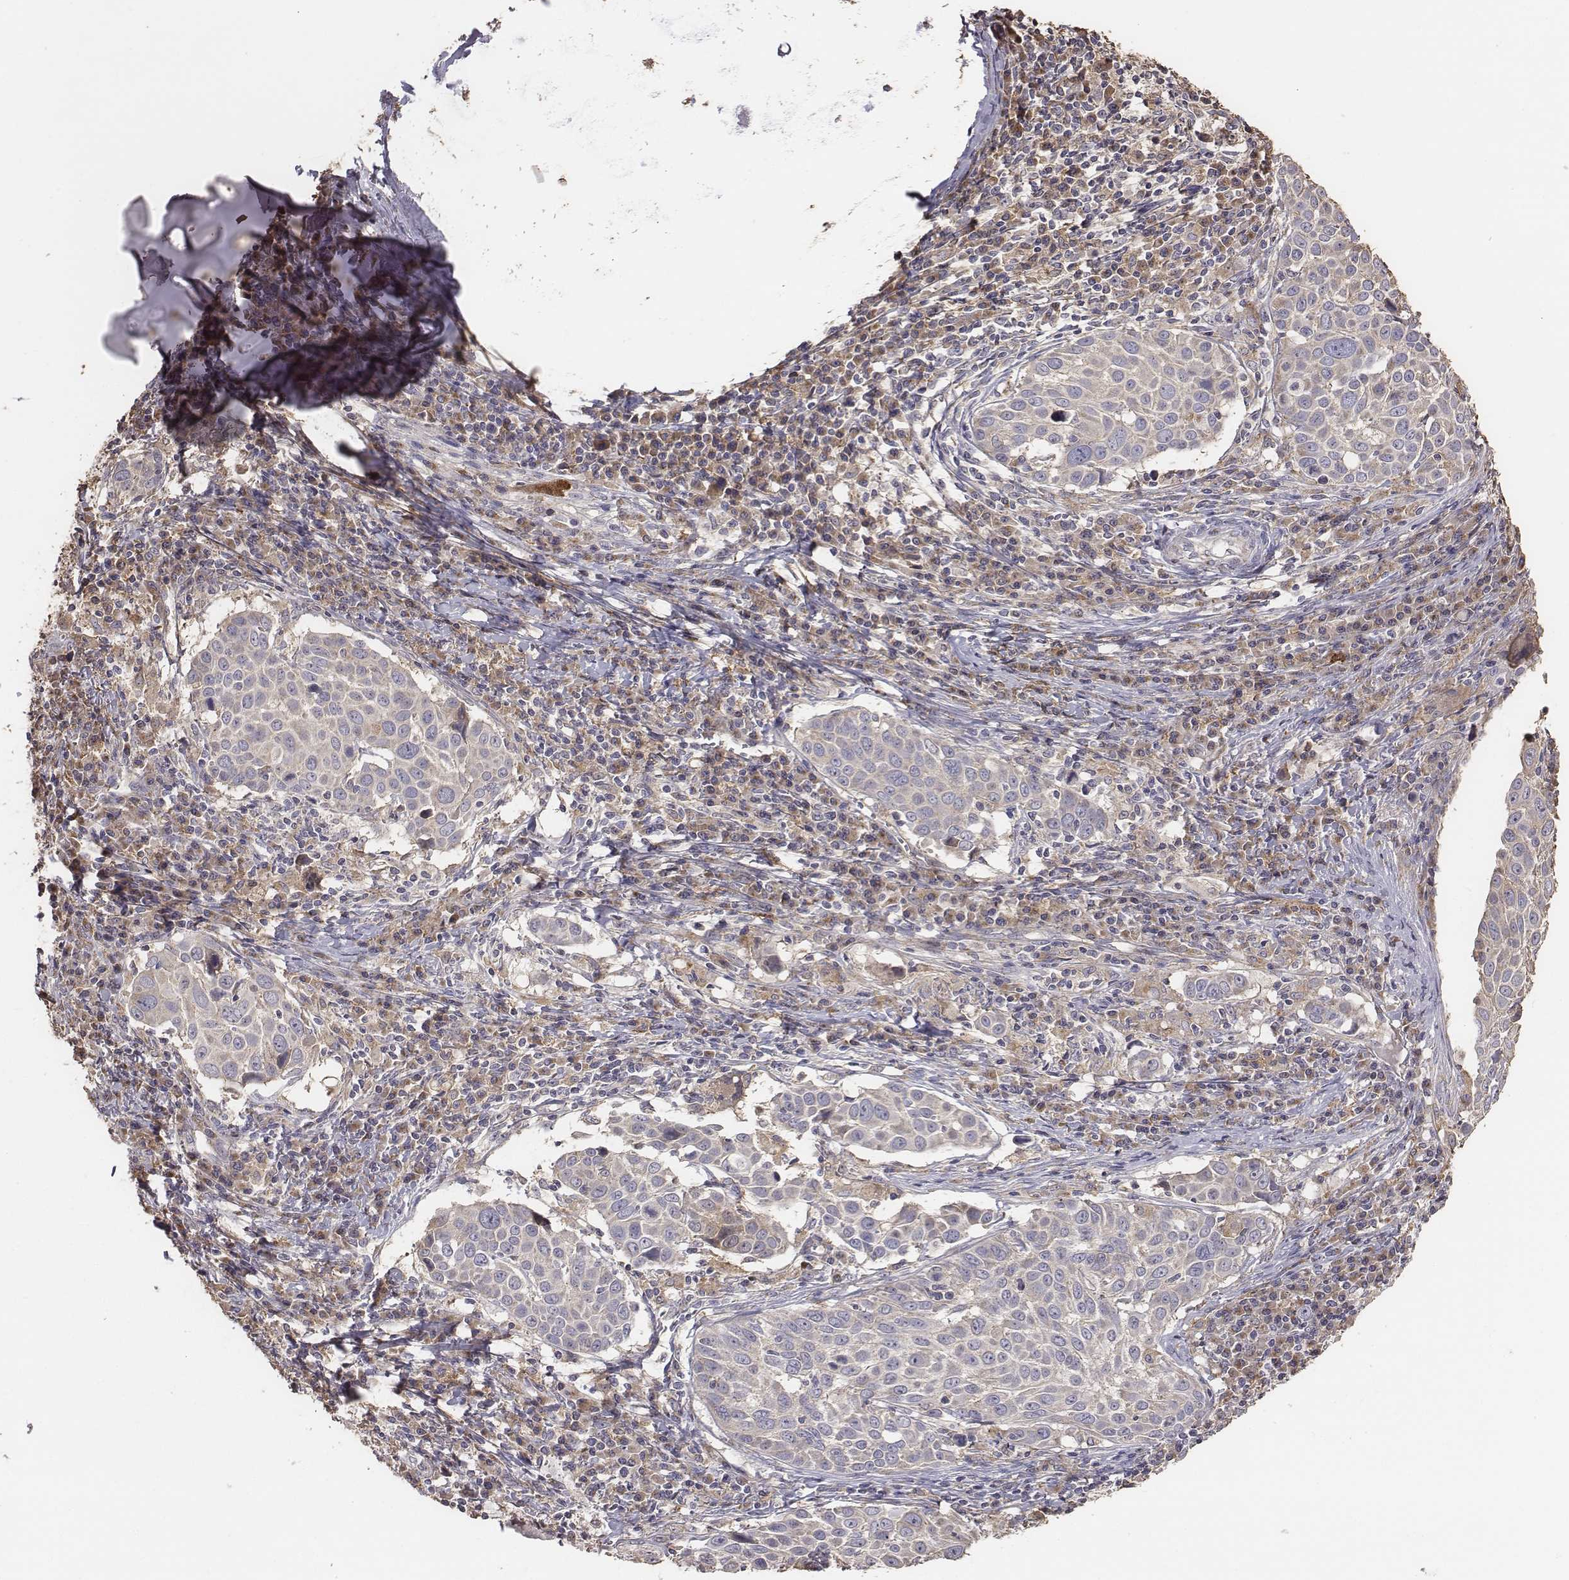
{"staining": {"intensity": "weak", "quantity": ">75%", "location": "cytoplasmic/membranous"}, "tissue": "lung cancer", "cell_type": "Tumor cells", "image_type": "cancer", "snomed": [{"axis": "morphology", "description": "Squamous cell carcinoma, NOS"}, {"axis": "topography", "description": "Lung"}], "caption": "Immunohistochemical staining of lung cancer demonstrates weak cytoplasmic/membranous protein positivity in about >75% of tumor cells.", "gene": "AP1B1", "patient": {"sex": "male", "age": 57}}